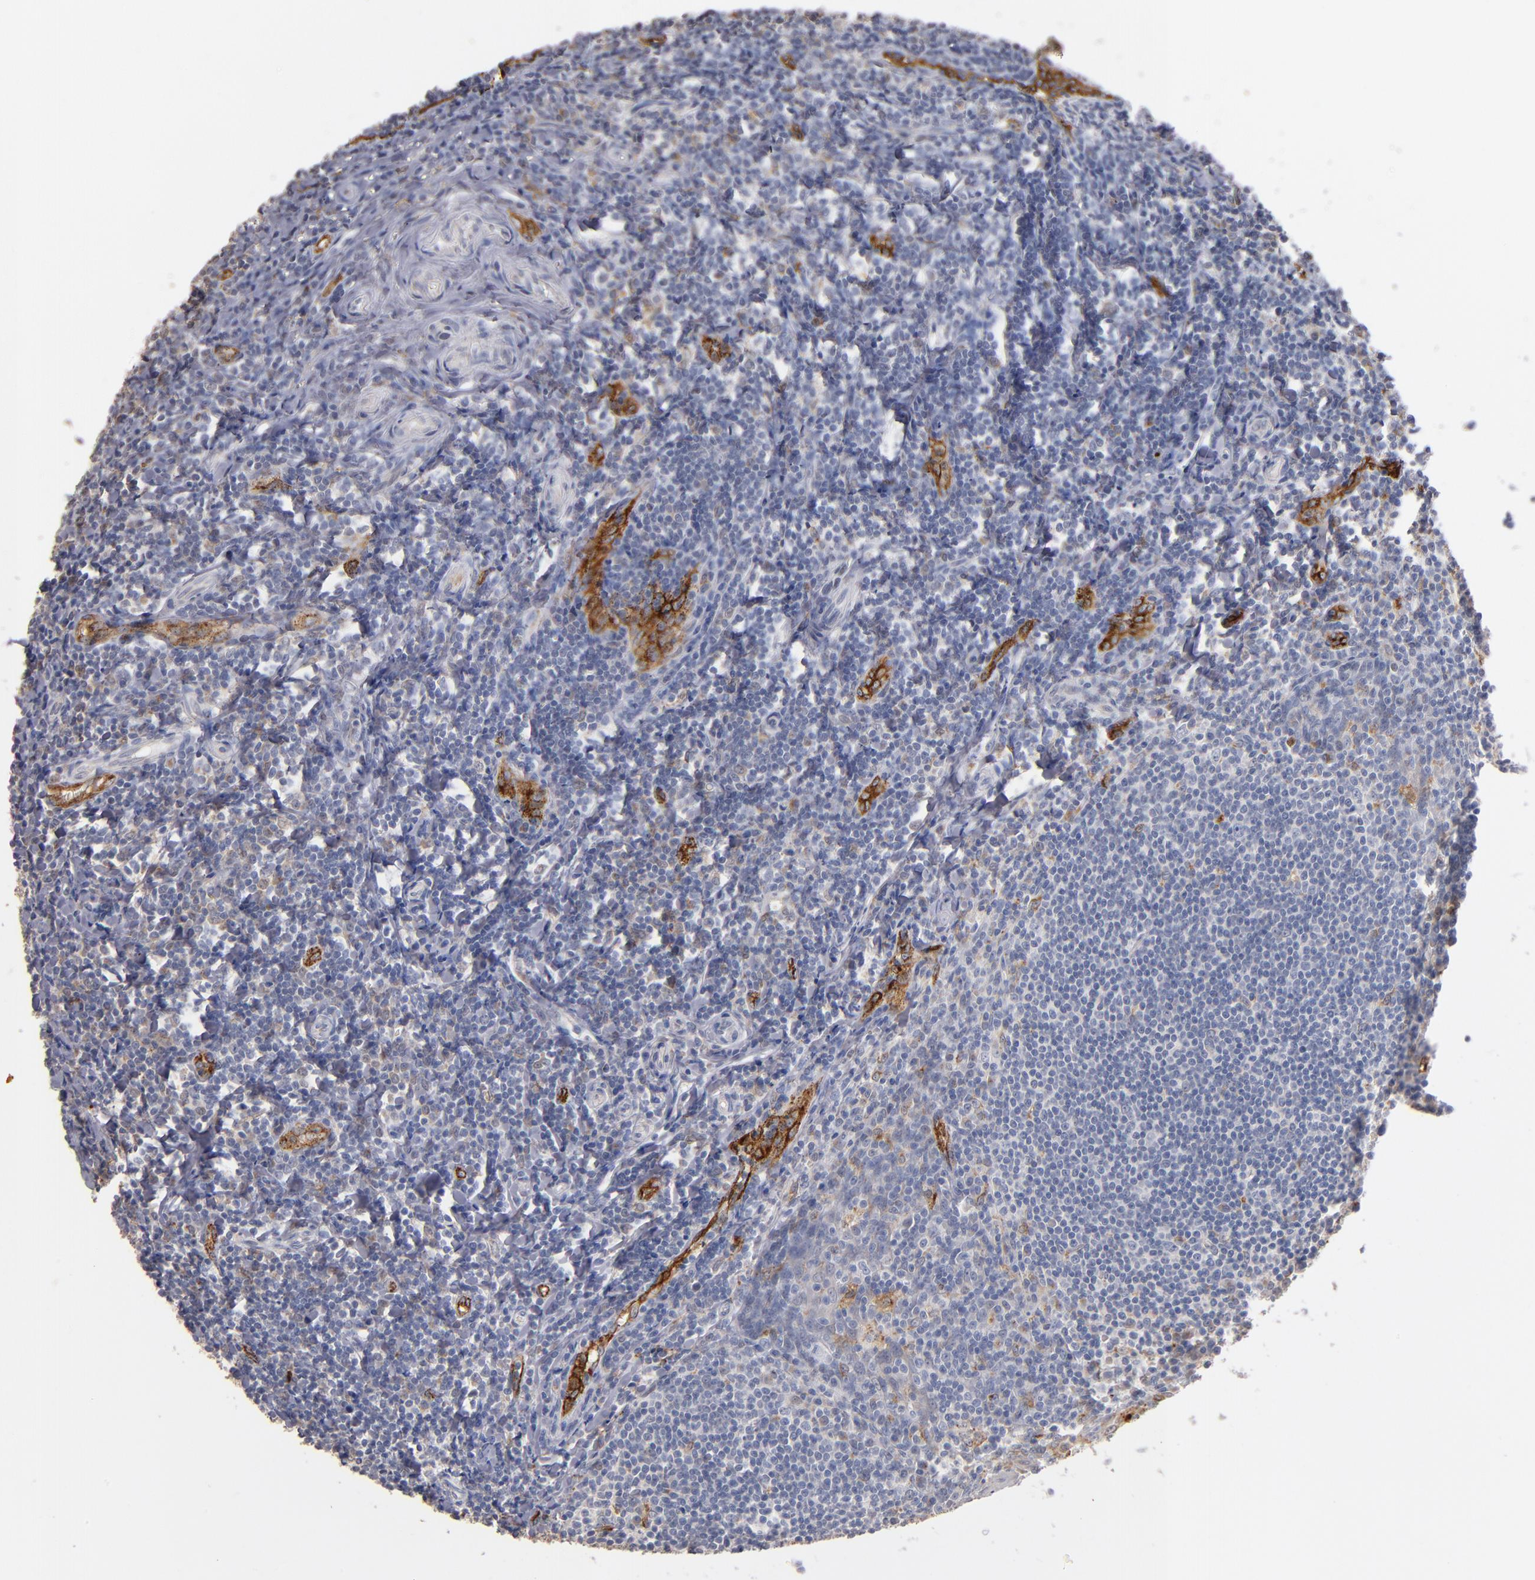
{"staining": {"intensity": "weak", "quantity": "<25%", "location": "cytoplasmic/membranous"}, "tissue": "tonsil", "cell_type": "Germinal center cells", "image_type": "normal", "snomed": [{"axis": "morphology", "description": "Normal tissue, NOS"}, {"axis": "topography", "description": "Tonsil"}], "caption": "High magnification brightfield microscopy of benign tonsil stained with DAB (brown) and counterstained with hematoxylin (blue): germinal center cells show no significant staining.", "gene": "SELP", "patient": {"sex": "male", "age": 20}}